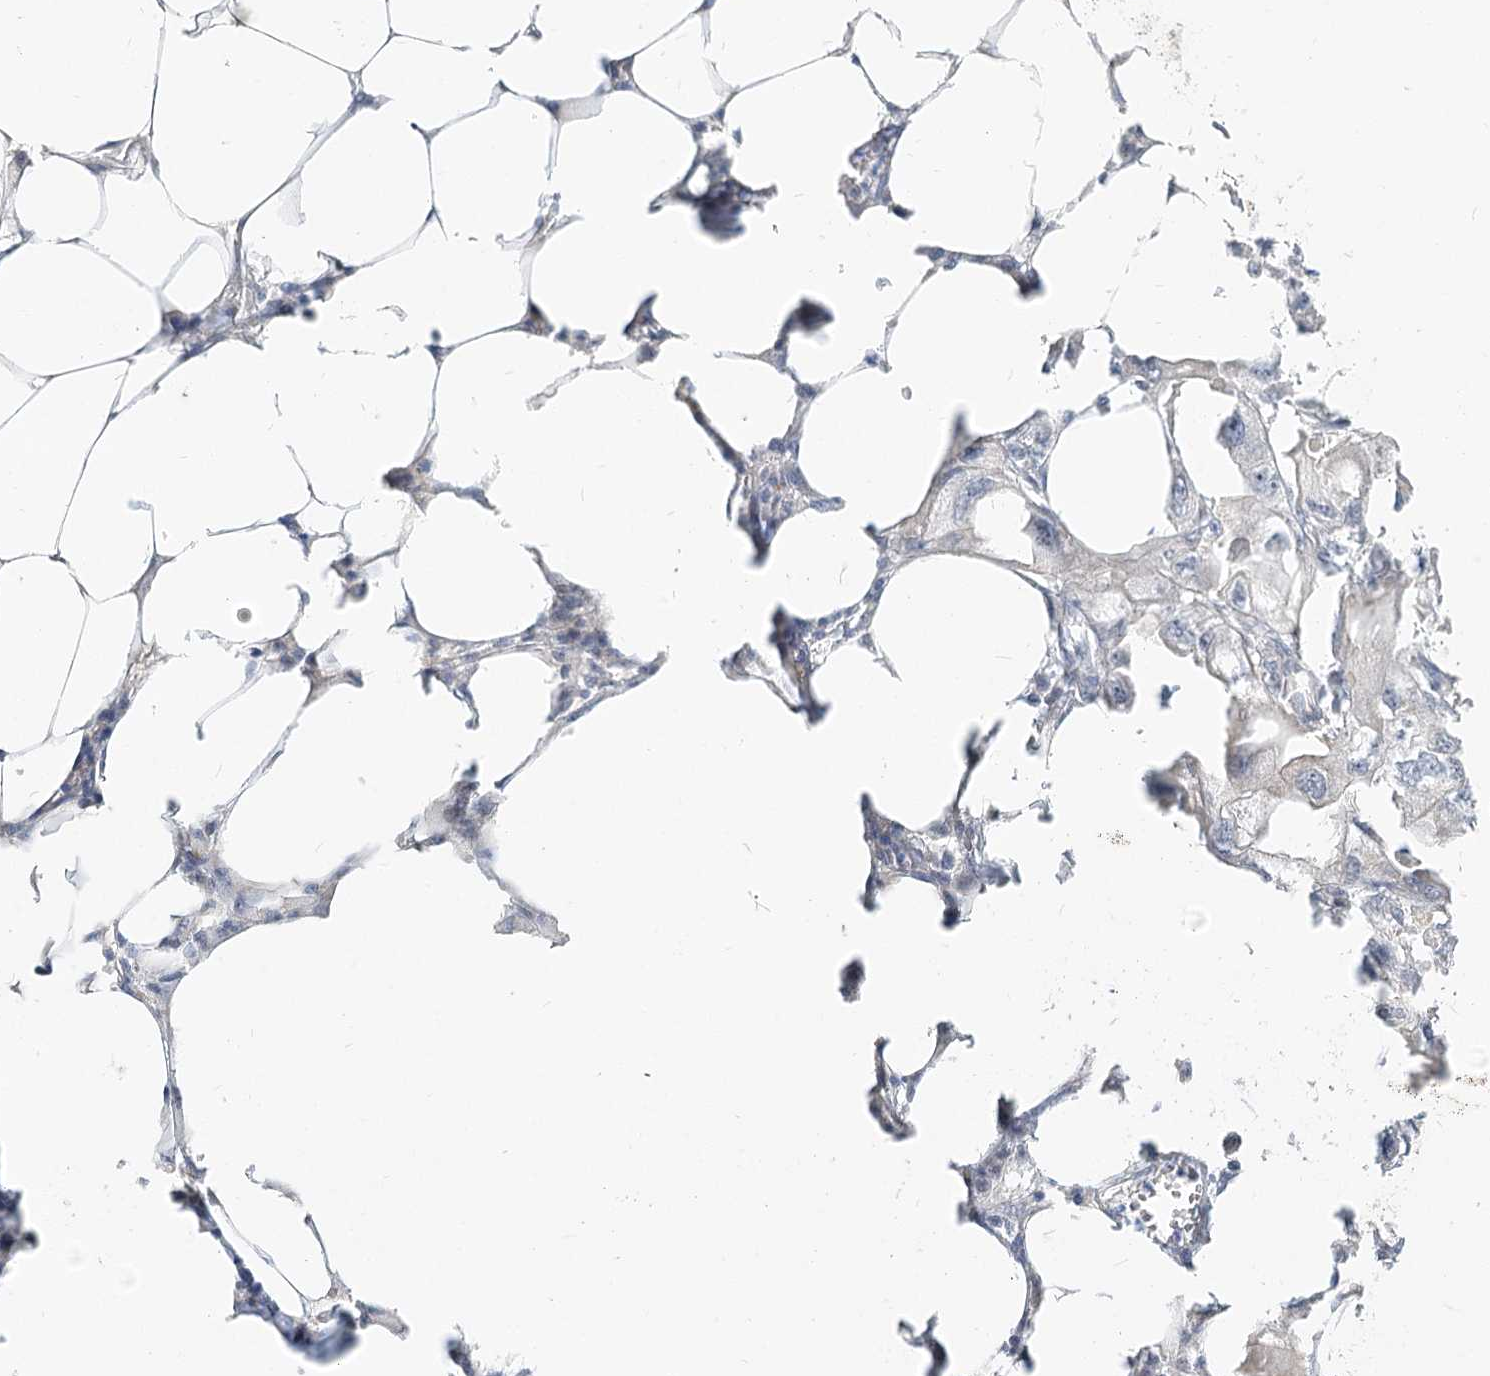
{"staining": {"intensity": "negative", "quantity": "none", "location": "none"}, "tissue": "endometrial cancer", "cell_type": "Tumor cells", "image_type": "cancer", "snomed": [{"axis": "morphology", "description": "Adenocarcinoma, NOS"}, {"axis": "morphology", "description": "Adenocarcinoma, metastatic, NOS"}, {"axis": "topography", "description": "Adipose tissue"}, {"axis": "topography", "description": "Endometrium"}], "caption": "This is an immunohistochemistry micrograph of endometrial cancer. There is no staining in tumor cells.", "gene": "GUCY2C", "patient": {"sex": "female", "age": 67}}